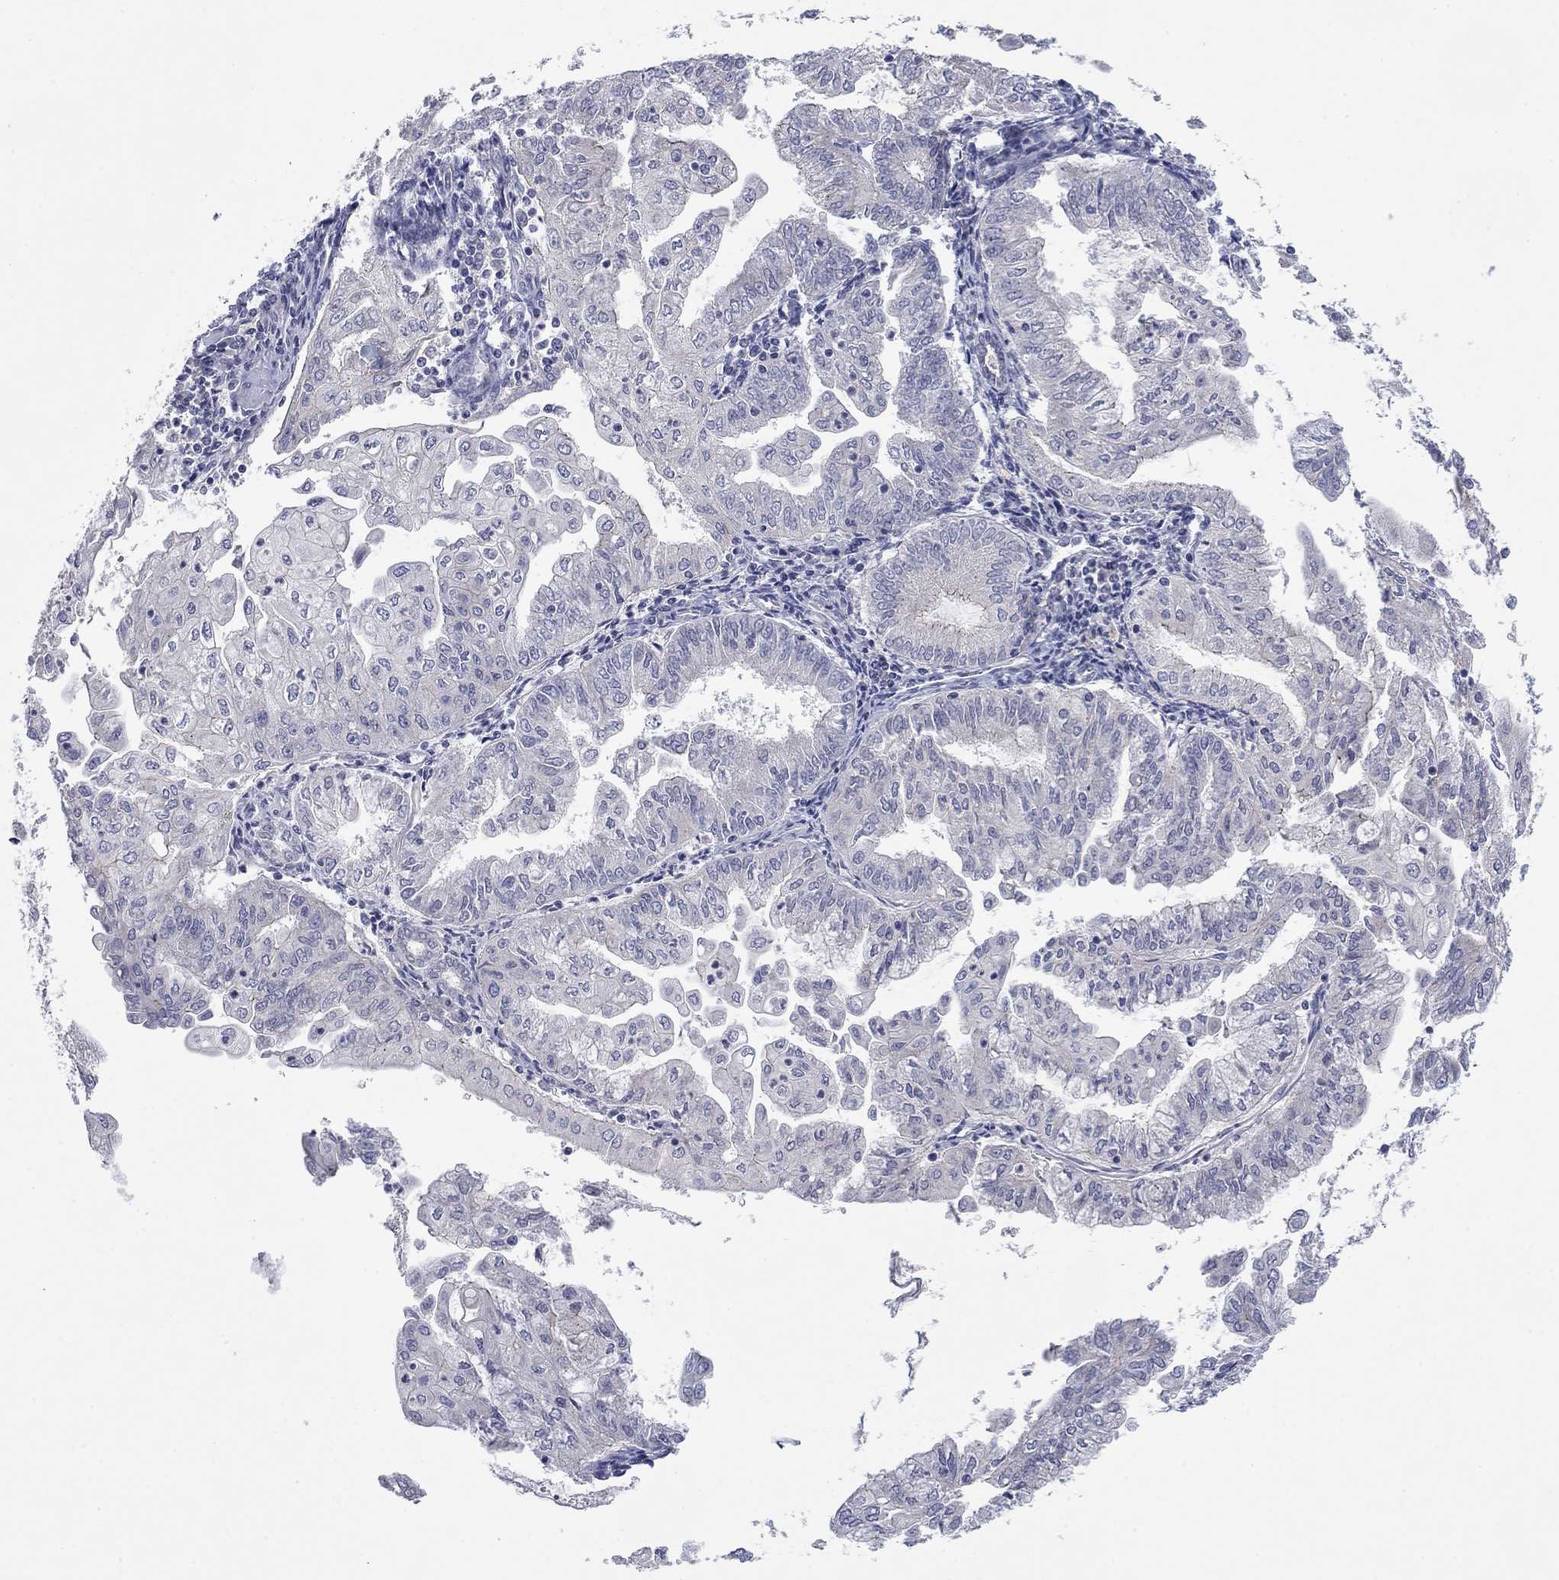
{"staining": {"intensity": "negative", "quantity": "none", "location": "none"}, "tissue": "endometrial cancer", "cell_type": "Tumor cells", "image_type": "cancer", "snomed": [{"axis": "morphology", "description": "Adenocarcinoma, NOS"}, {"axis": "topography", "description": "Endometrium"}], "caption": "A photomicrograph of human endometrial cancer (adenocarcinoma) is negative for staining in tumor cells.", "gene": "CNTNAP4", "patient": {"sex": "female", "age": 56}}